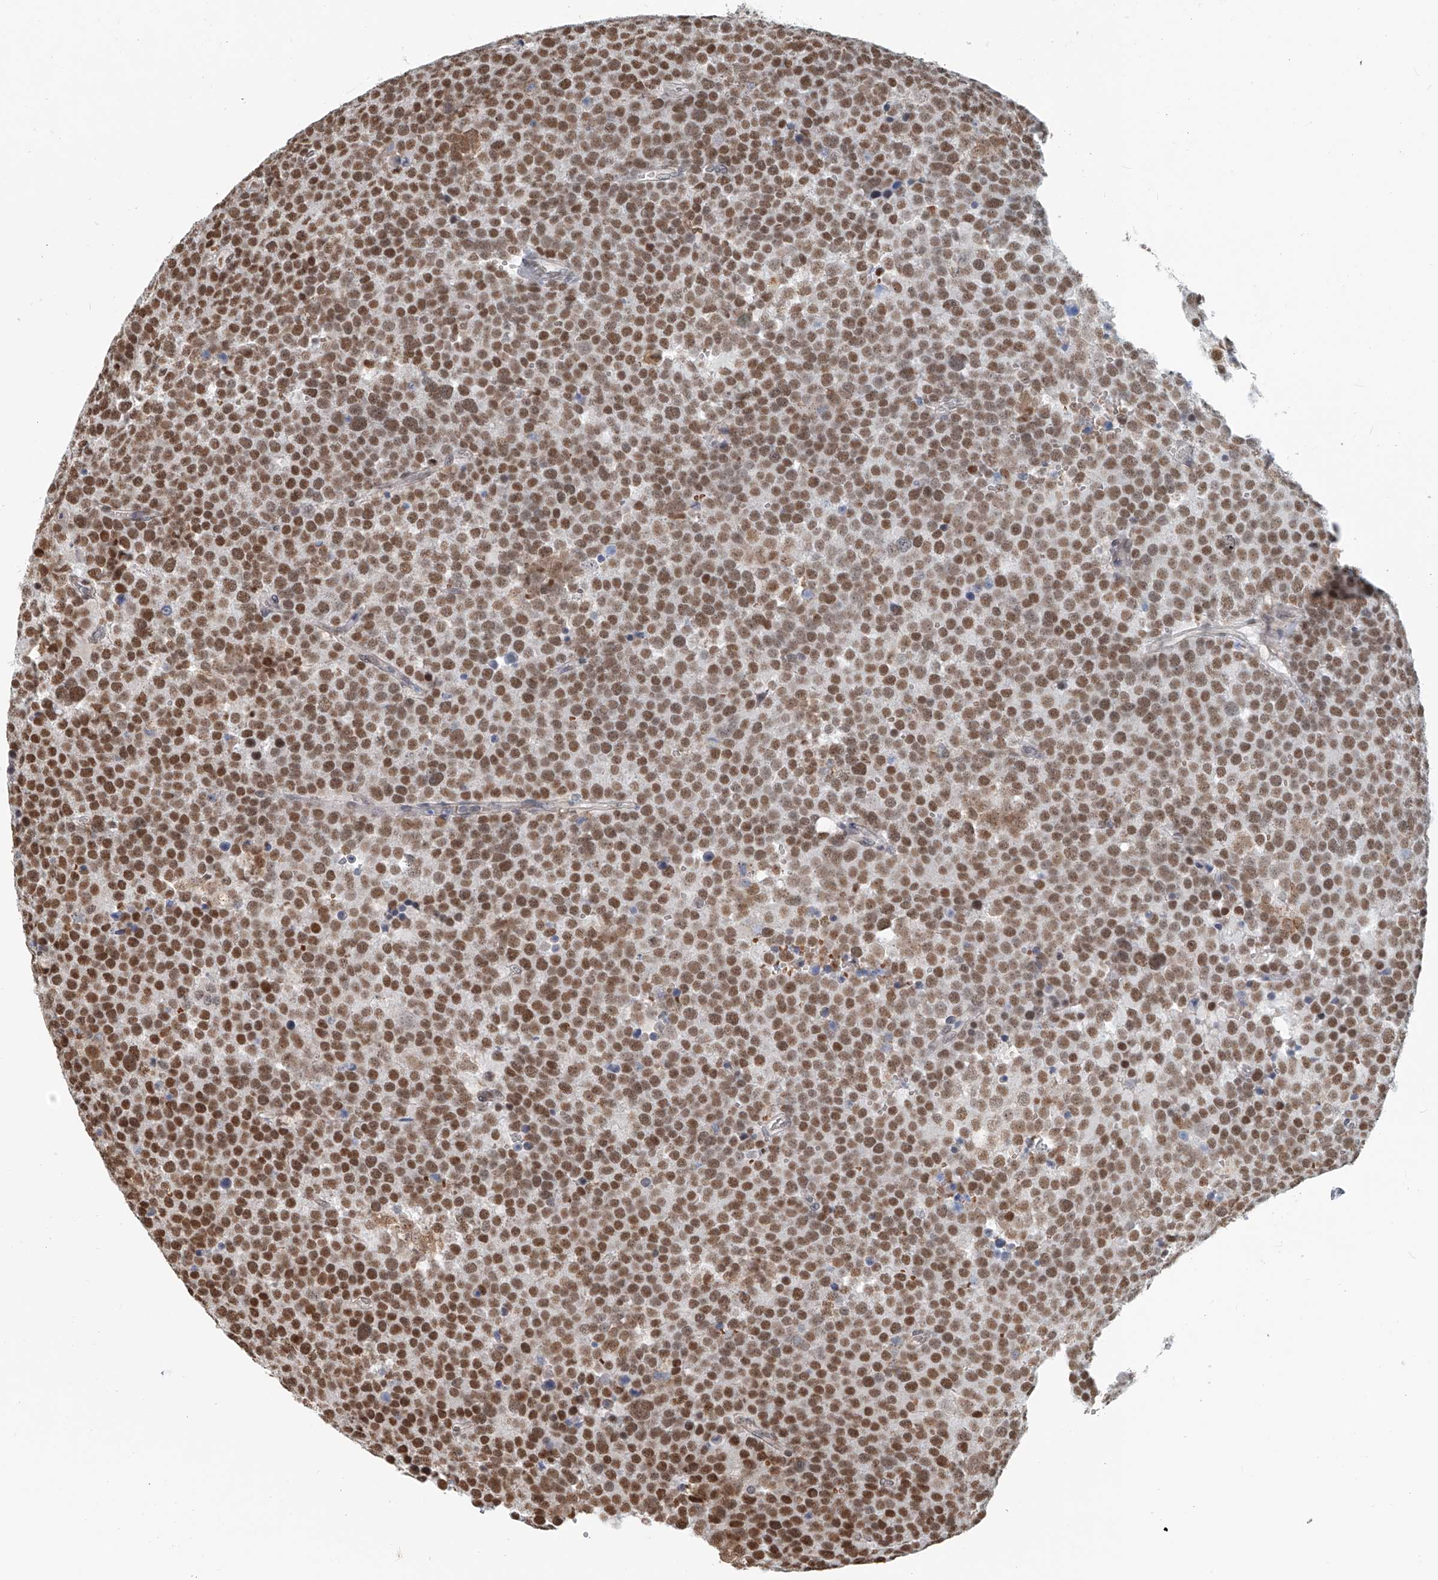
{"staining": {"intensity": "moderate", "quantity": ">75%", "location": "nuclear"}, "tissue": "testis cancer", "cell_type": "Tumor cells", "image_type": "cancer", "snomed": [{"axis": "morphology", "description": "Seminoma, NOS"}, {"axis": "topography", "description": "Testis"}], "caption": "Protein expression analysis of human seminoma (testis) reveals moderate nuclear staining in approximately >75% of tumor cells.", "gene": "SASH1", "patient": {"sex": "male", "age": 71}}